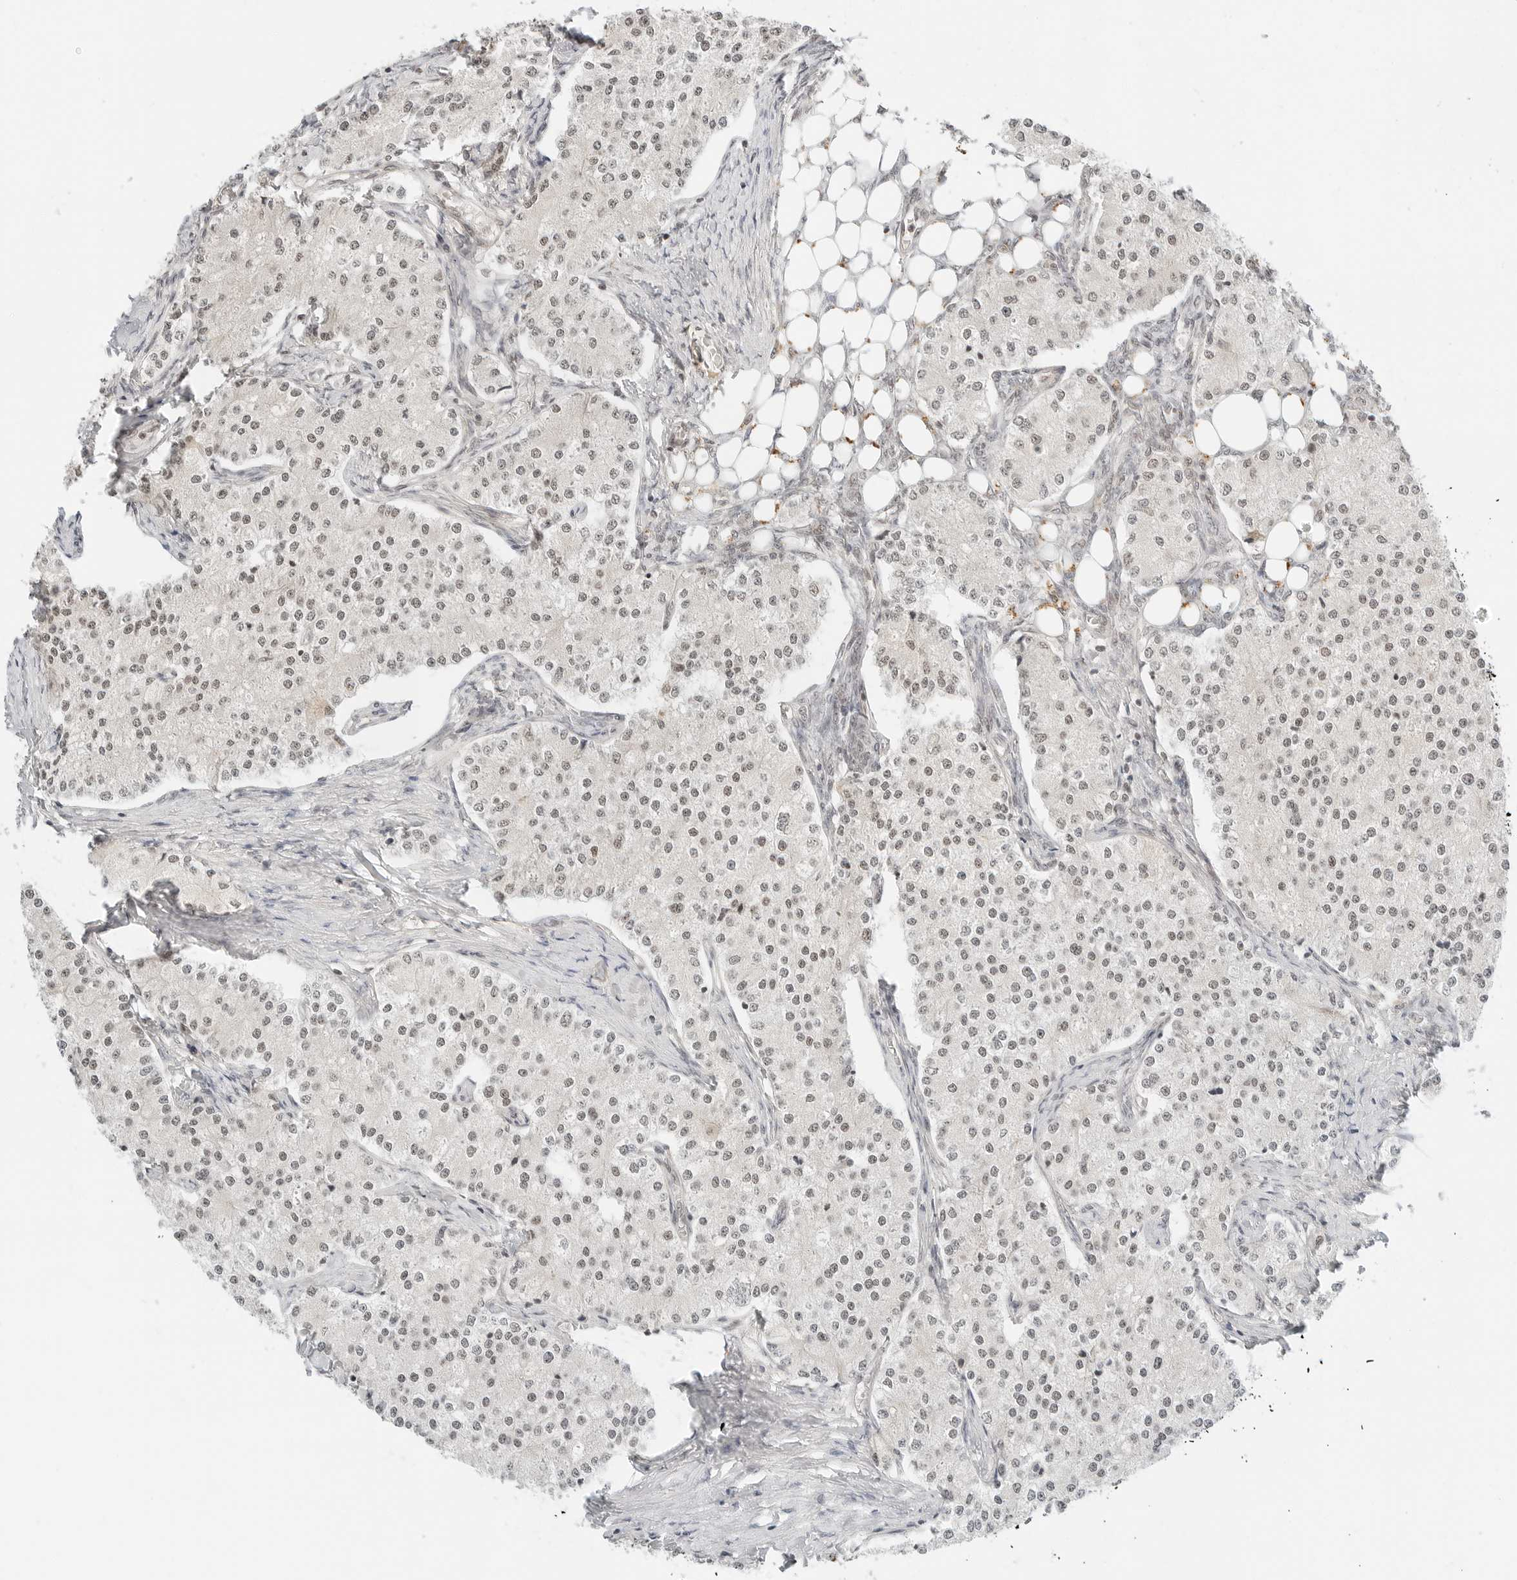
{"staining": {"intensity": "weak", "quantity": ">75%", "location": "nuclear"}, "tissue": "carcinoid", "cell_type": "Tumor cells", "image_type": "cancer", "snomed": [{"axis": "morphology", "description": "Carcinoid, malignant, NOS"}, {"axis": "topography", "description": "Colon"}], "caption": "DAB (3,3'-diaminobenzidine) immunohistochemical staining of carcinoid demonstrates weak nuclear protein expression in about >75% of tumor cells.", "gene": "CRTC2", "patient": {"sex": "female", "age": 52}}